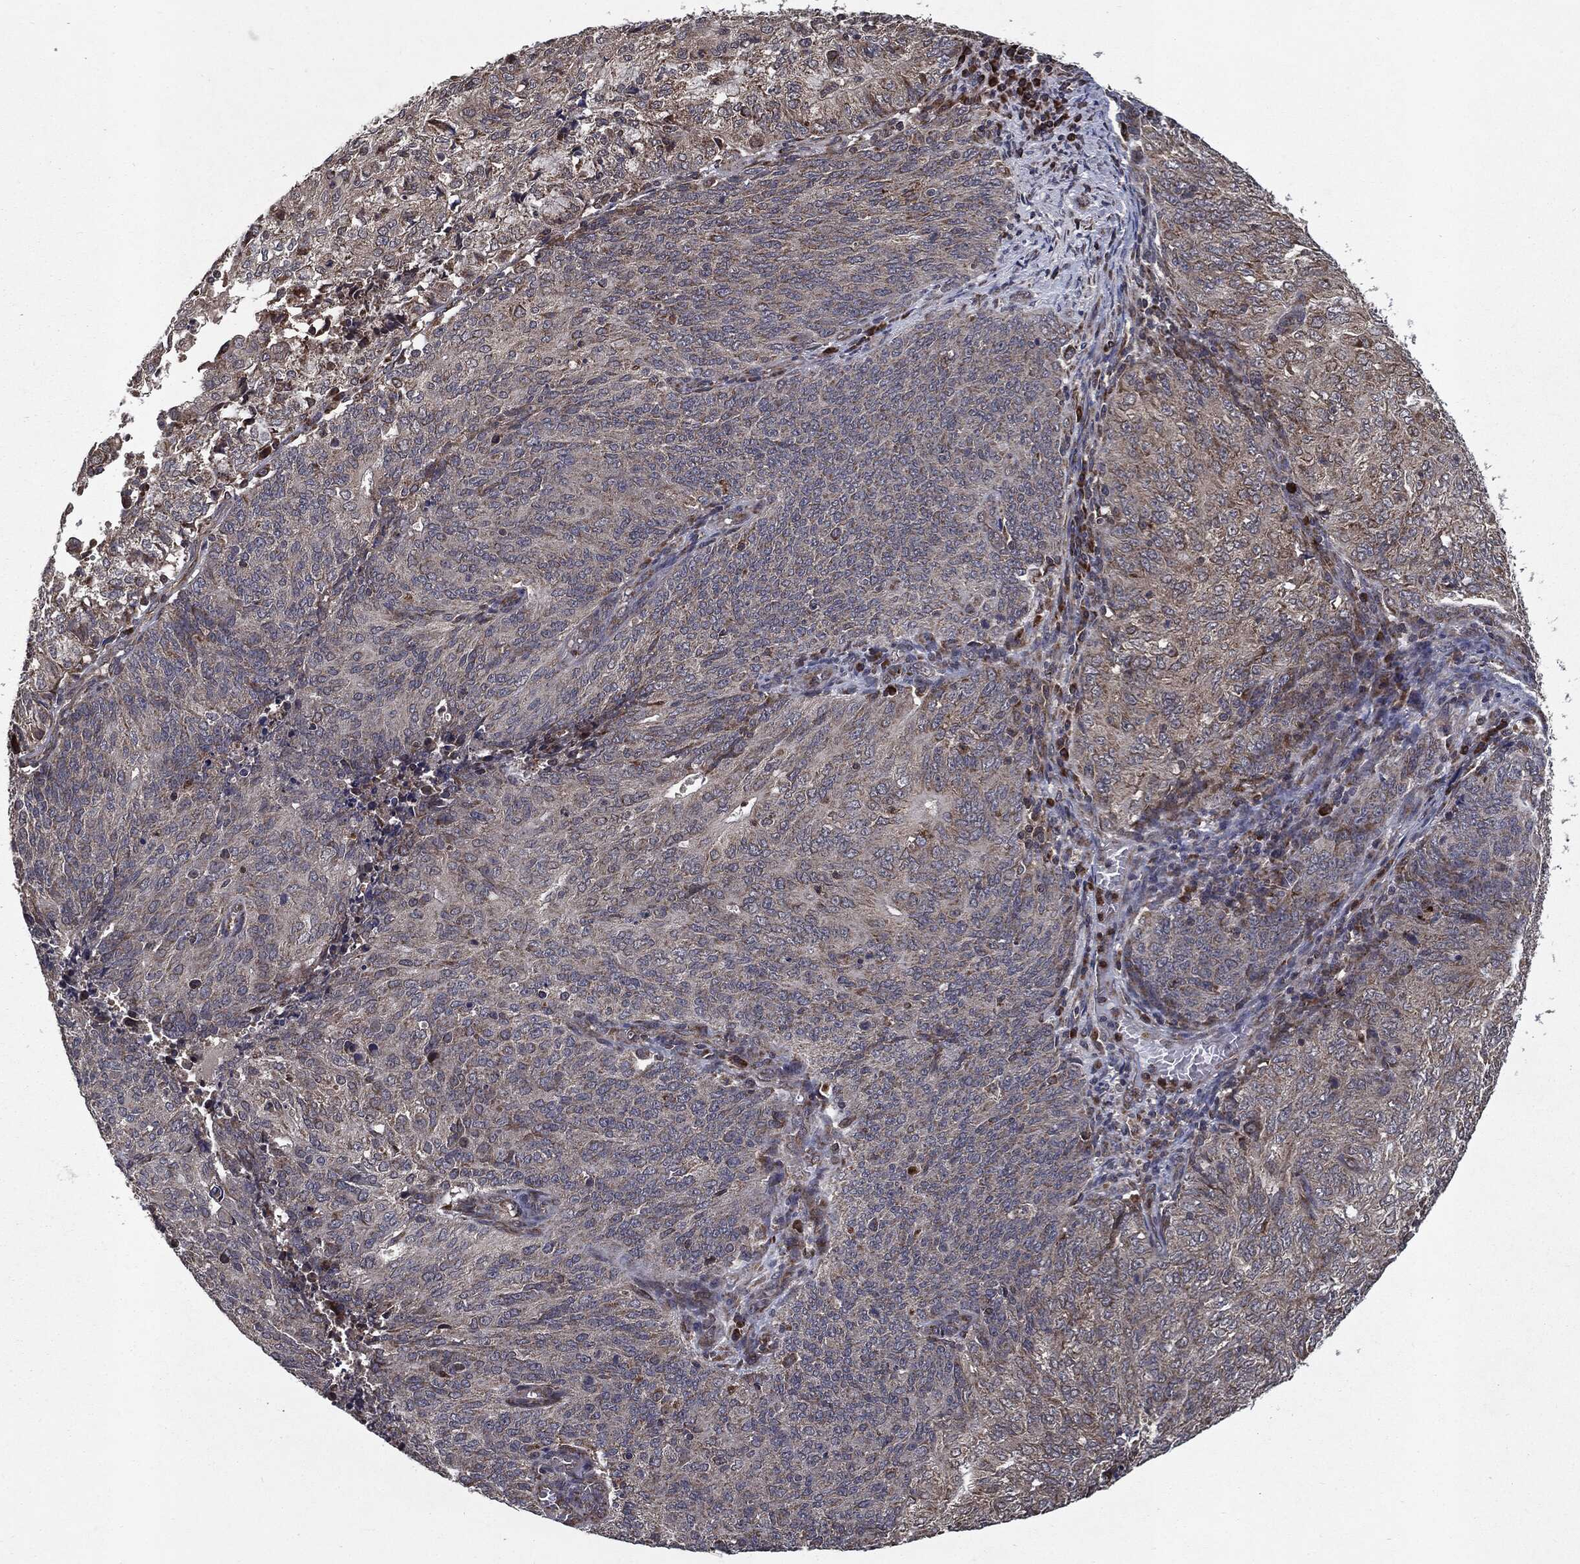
{"staining": {"intensity": "moderate", "quantity": "<25%", "location": "cytoplasmic/membranous"}, "tissue": "endometrial cancer", "cell_type": "Tumor cells", "image_type": "cancer", "snomed": [{"axis": "morphology", "description": "Adenocarcinoma, NOS"}, {"axis": "topography", "description": "Endometrium"}], "caption": "This is a histology image of immunohistochemistry (IHC) staining of endometrial adenocarcinoma, which shows moderate expression in the cytoplasmic/membranous of tumor cells.", "gene": "HDAC5", "patient": {"sex": "female", "age": 82}}